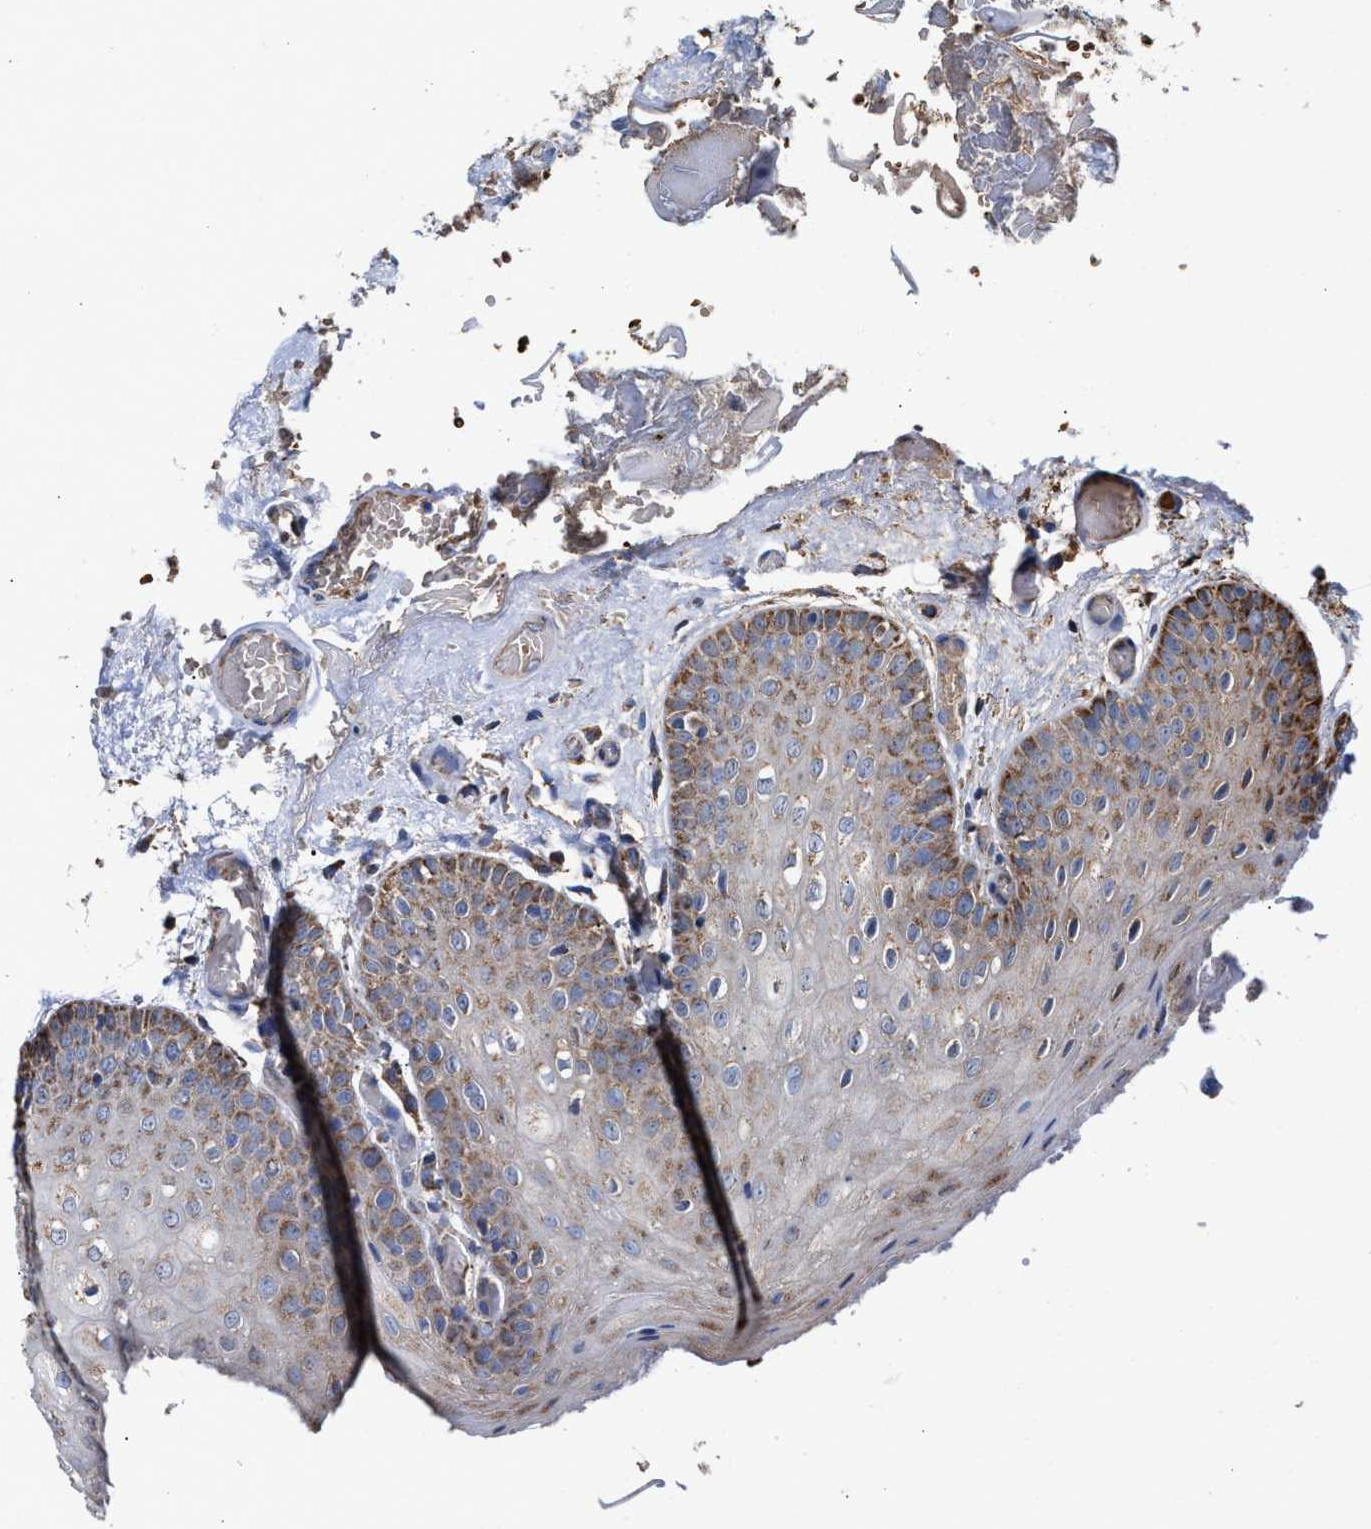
{"staining": {"intensity": "moderate", "quantity": ">75%", "location": "cytoplasmic/membranous"}, "tissue": "oral mucosa", "cell_type": "Squamous epithelial cells", "image_type": "normal", "snomed": [{"axis": "morphology", "description": "Normal tissue, NOS"}, {"axis": "morphology", "description": "Squamous cell carcinoma, NOS"}, {"axis": "topography", "description": "Oral tissue"}, {"axis": "topography", "description": "Head-Neck"}], "caption": "Squamous epithelial cells exhibit moderate cytoplasmic/membranous positivity in about >75% of cells in normal oral mucosa. The protein is shown in brown color, while the nuclei are stained blue.", "gene": "MECR", "patient": {"sex": "male", "age": 71}}